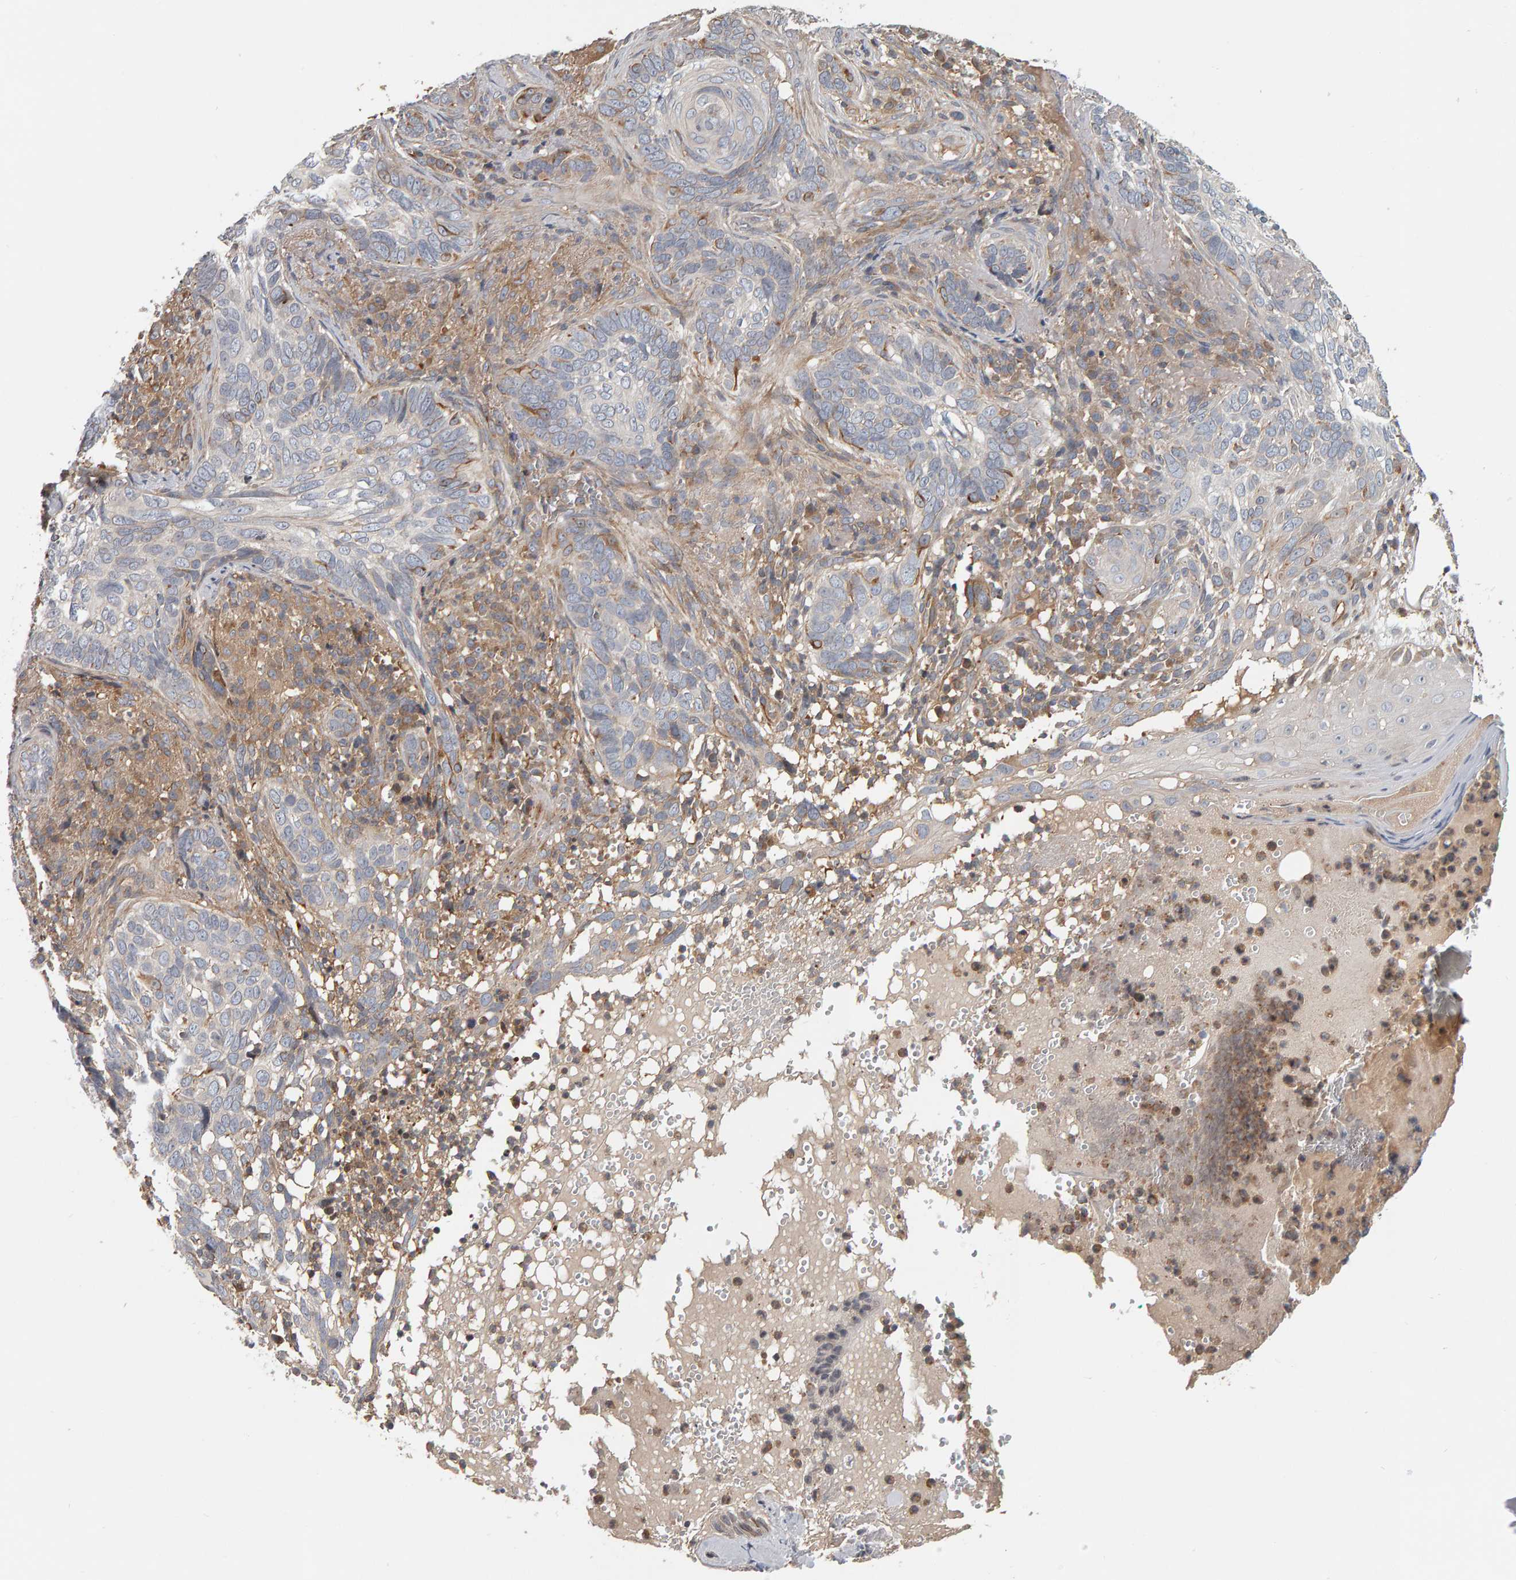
{"staining": {"intensity": "moderate", "quantity": "<25%", "location": "cytoplasmic/membranous"}, "tissue": "skin cancer", "cell_type": "Tumor cells", "image_type": "cancer", "snomed": [{"axis": "morphology", "description": "Basal cell carcinoma"}, {"axis": "topography", "description": "Skin"}], "caption": "Brown immunohistochemical staining in skin cancer exhibits moderate cytoplasmic/membranous staining in about <25% of tumor cells. (brown staining indicates protein expression, while blue staining denotes nuclei).", "gene": "C9orf72", "patient": {"sex": "female", "age": 89}}